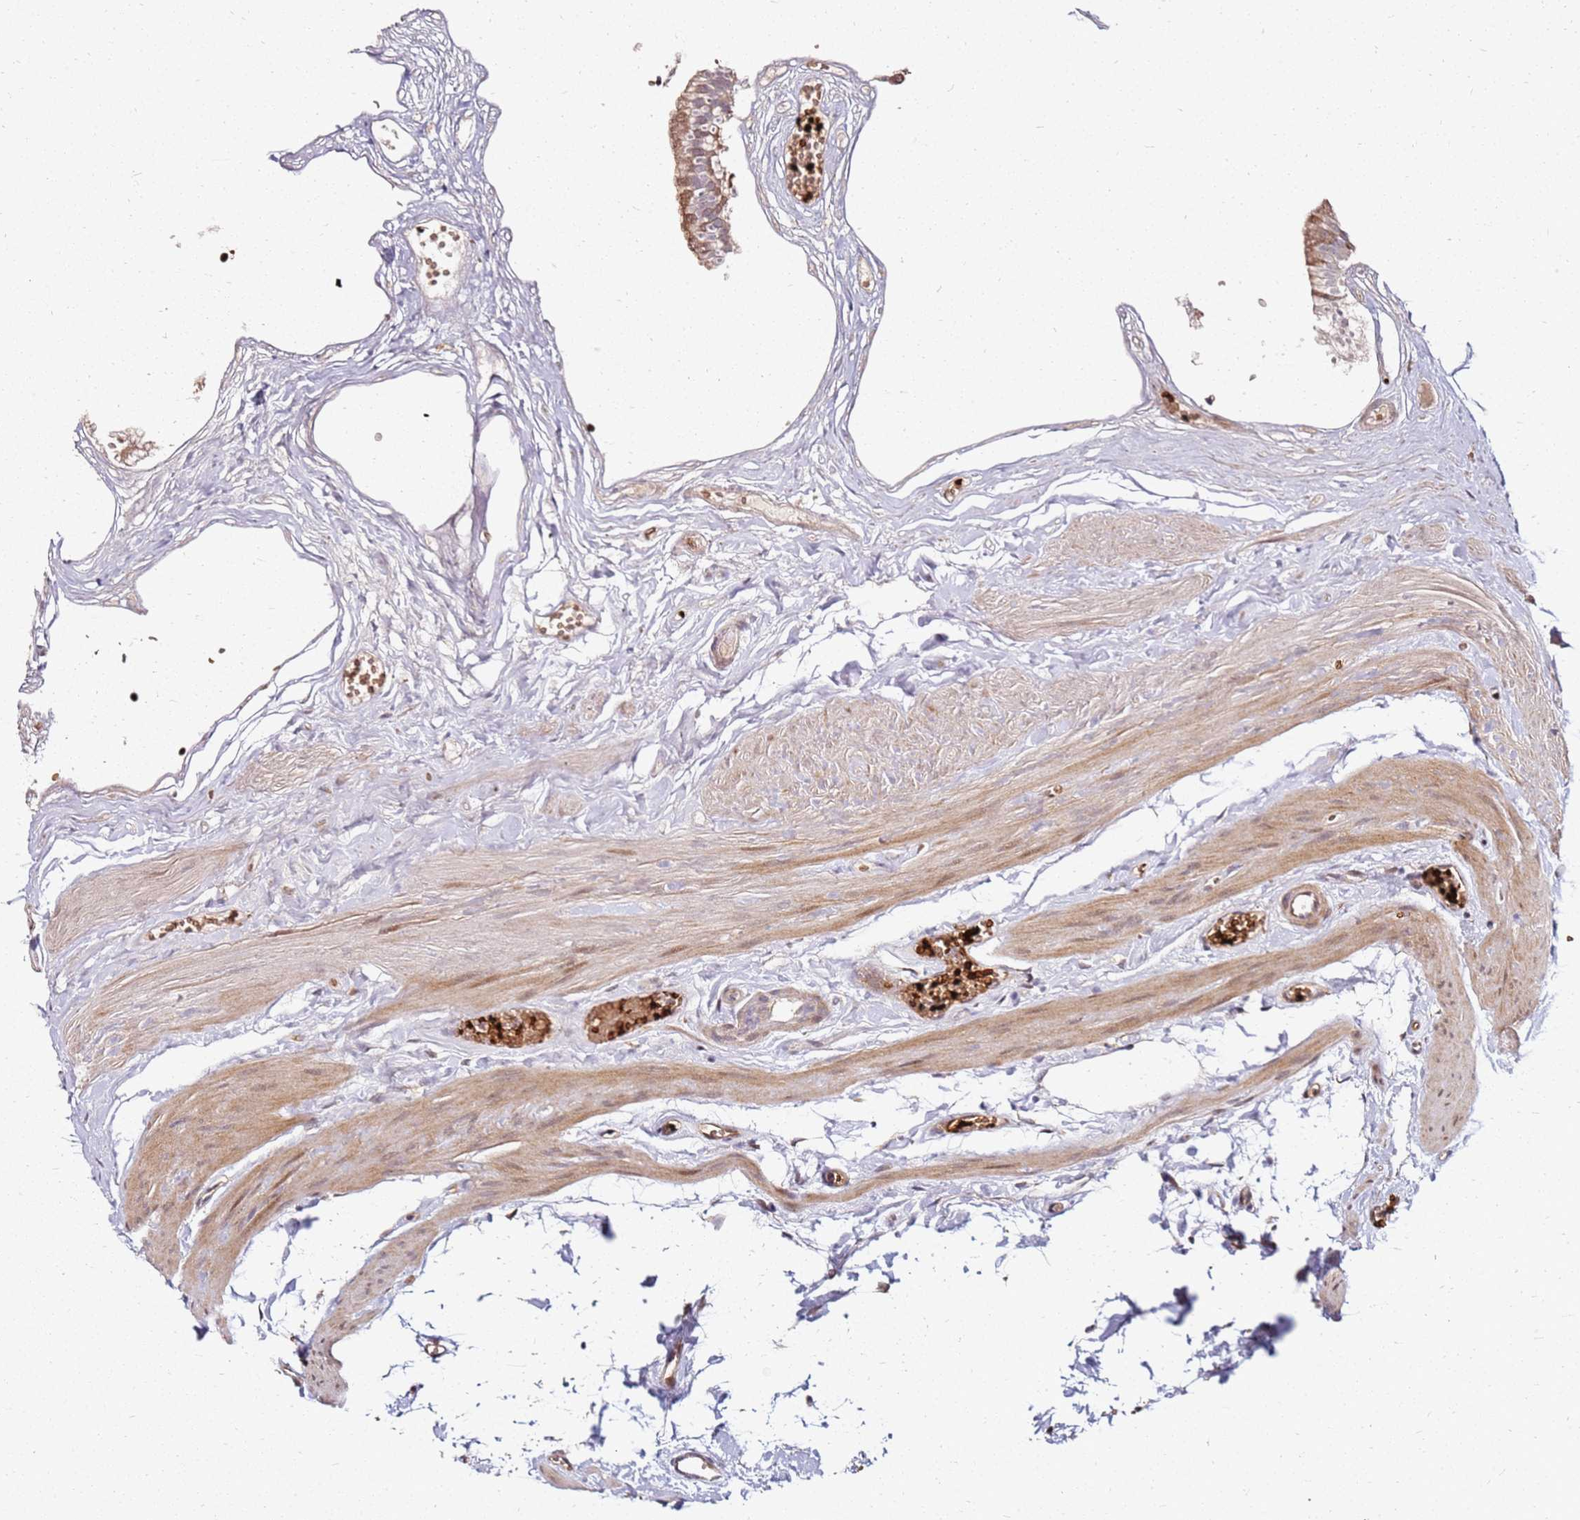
{"staining": {"intensity": "strong", "quantity": "25%-75%", "location": "cytoplasmic/membranous"}, "tissue": "gallbladder", "cell_type": "Glandular cells", "image_type": "normal", "snomed": [{"axis": "morphology", "description": "Normal tissue, NOS"}, {"axis": "topography", "description": "Gallbladder"}], "caption": "Glandular cells demonstrate high levels of strong cytoplasmic/membranous expression in approximately 25%-75% of cells in unremarkable human gallbladder. (Stains: DAB (3,3'-diaminobenzidine) in brown, nuclei in blue, Microscopy: brightfield microscopy at high magnification).", "gene": "RNF11", "patient": {"sex": "female", "age": 54}}